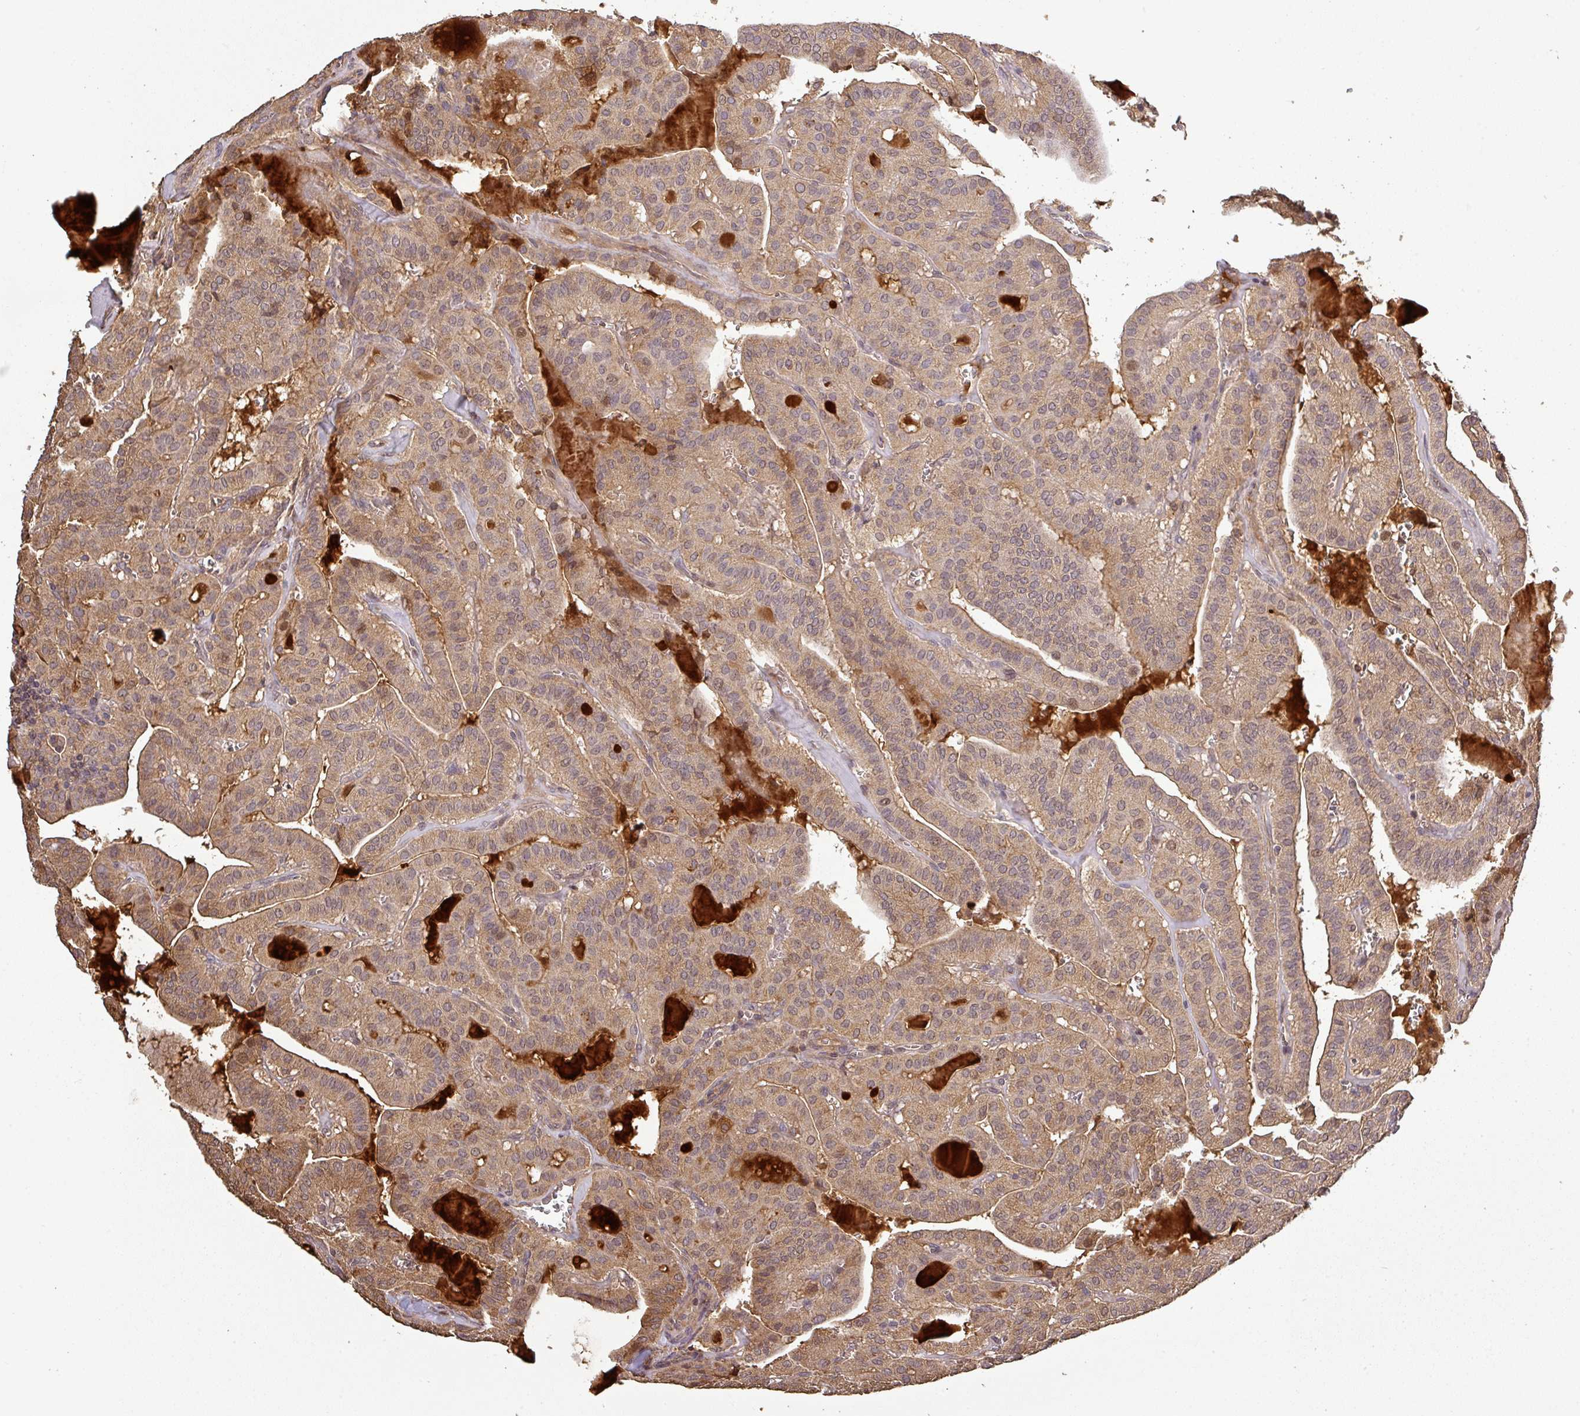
{"staining": {"intensity": "weak", "quantity": ">75%", "location": "cytoplasmic/membranous"}, "tissue": "thyroid cancer", "cell_type": "Tumor cells", "image_type": "cancer", "snomed": [{"axis": "morphology", "description": "Papillary adenocarcinoma, NOS"}, {"axis": "topography", "description": "Thyroid gland"}], "caption": "Tumor cells exhibit low levels of weak cytoplasmic/membranous expression in approximately >75% of cells in human papillary adenocarcinoma (thyroid).", "gene": "ISLR", "patient": {"sex": "male", "age": 52}}